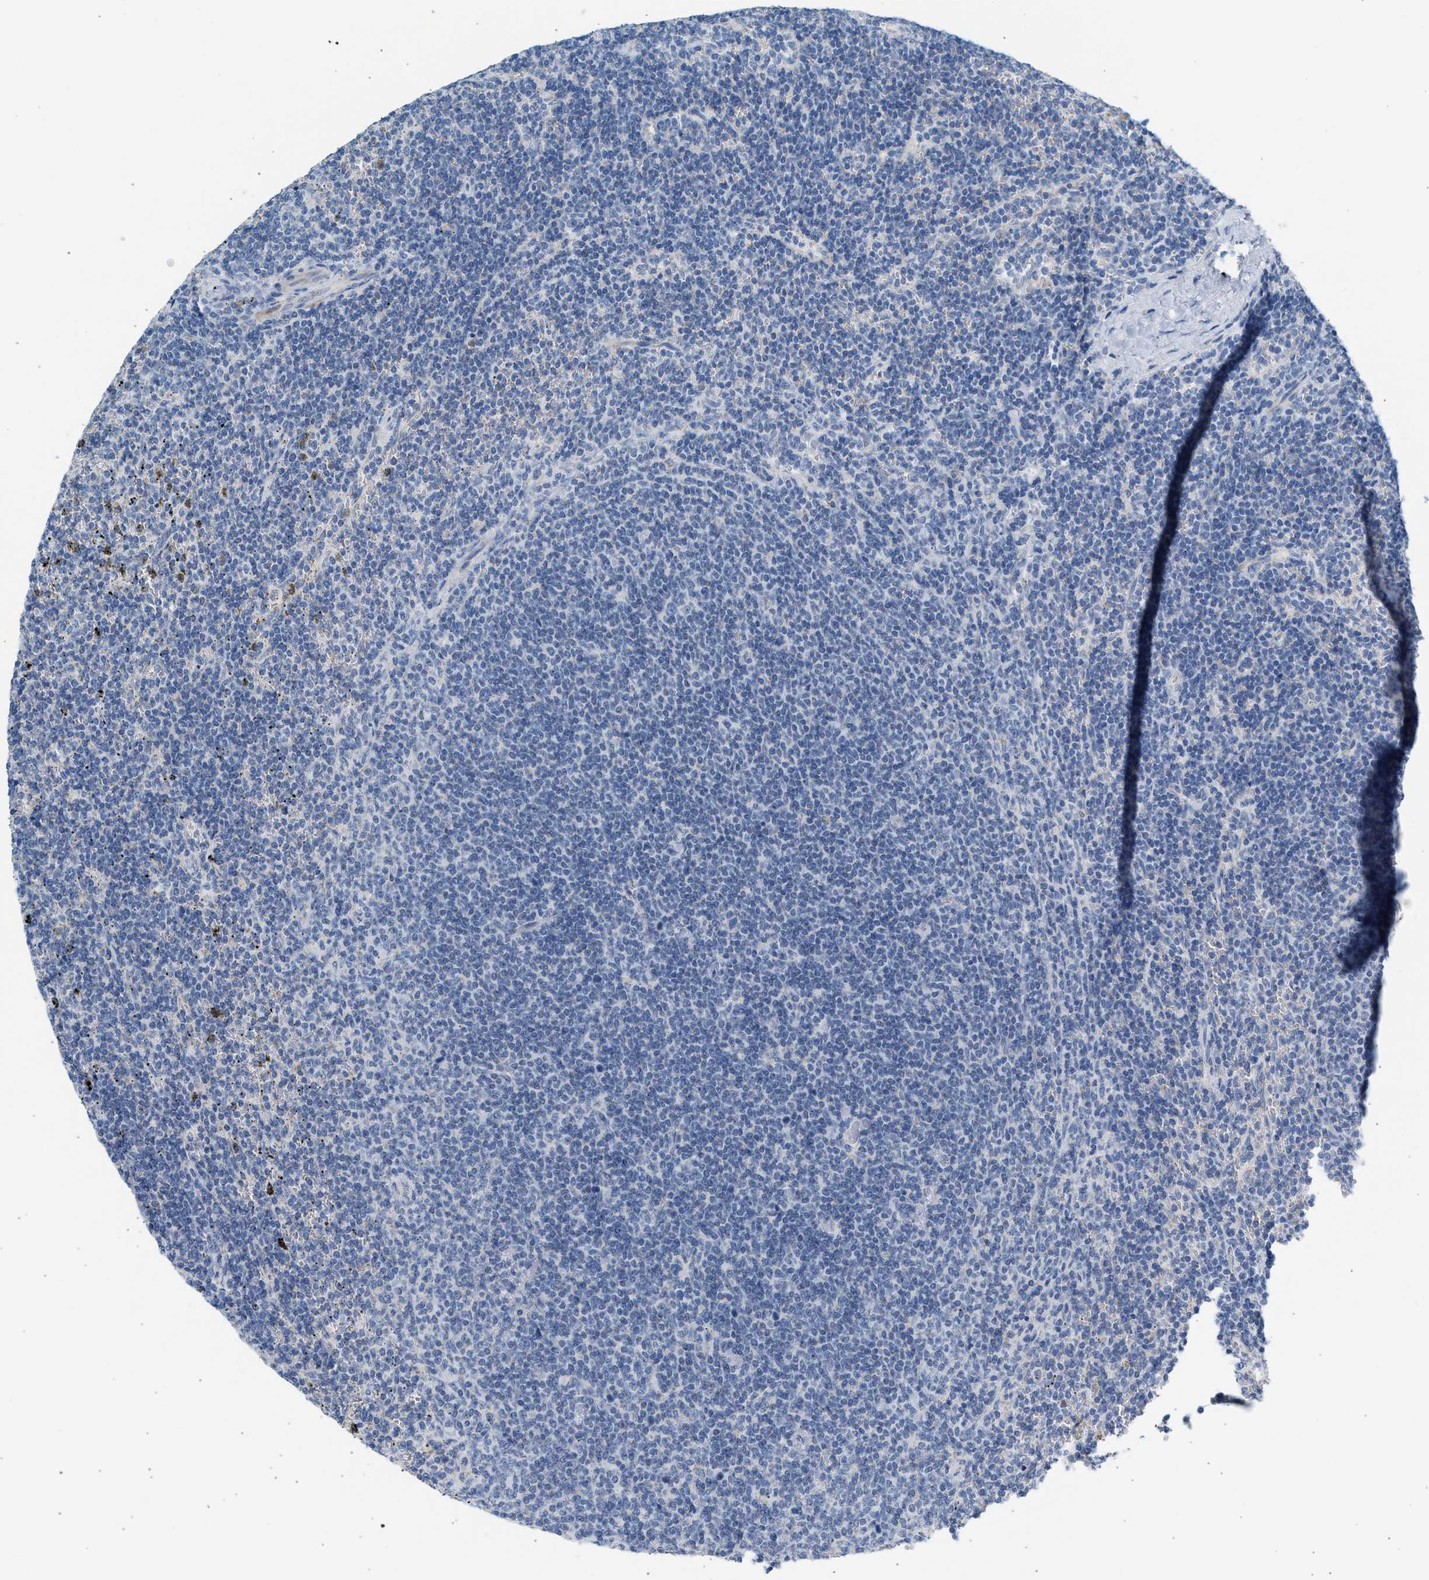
{"staining": {"intensity": "negative", "quantity": "none", "location": "none"}, "tissue": "lymphoma", "cell_type": "Tumor cells", "image_type": "cancer", "snomed": [{"axis": "morphology", "description": "Malignant lymphoma, non-Hodgkin's type, Low grade"}, {"axis": "topography", "description": "Spleen"}], "caption": "Histopathology image shows no significant protein expression in tumor cells of malignant lymphoma, non-Hodgkin's type (low-grade).", "gene": "NDUFS8", "patient": {"sex": "female", "age": 50}}